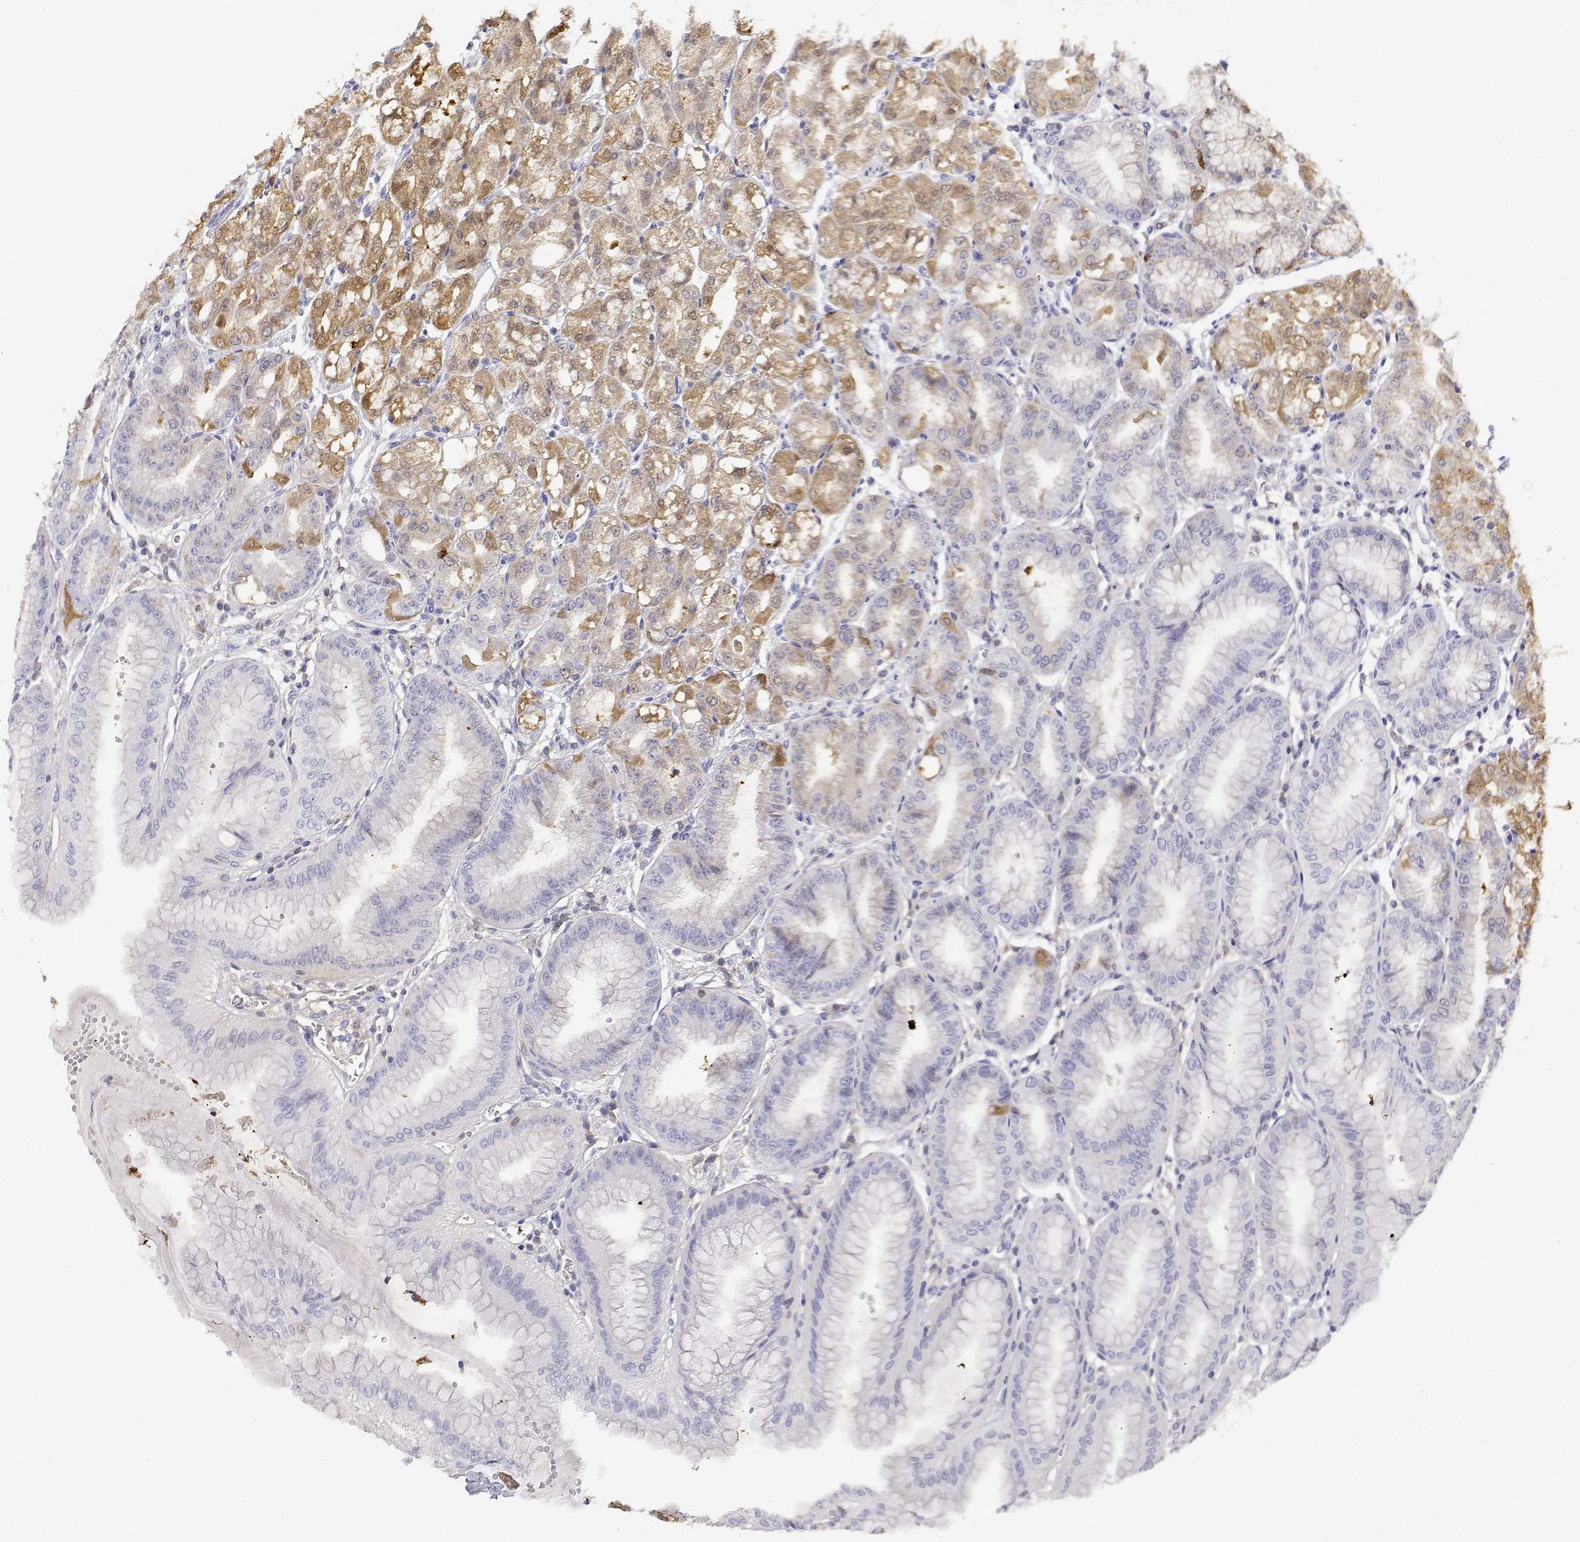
{"staining": {"intensity": "weak", "quantity": ">75%", "location": "cytoplasmic/membranous"}, "tissue": "stomach", "cell_type": "Glandular cells", "image_type": "normal", "snomed": [{"axis": "morphology", "description": "Normal tissue, NOS"}, {"axis": "topography", "description": "Stomach, lower"}], "caption": "Protein expression analysis of unremarkable human stomach reveals weak cytoplasmic/membranous positivity in about >75% of glandular cells. The staining was performed using DAB (3,3'-diaminobenzidine), with brown indicating positive protein expression. Nuclei are stained blue with hematoxylin.", "gene": "ADA", "patient": {"sex": "male", "age": 71}}